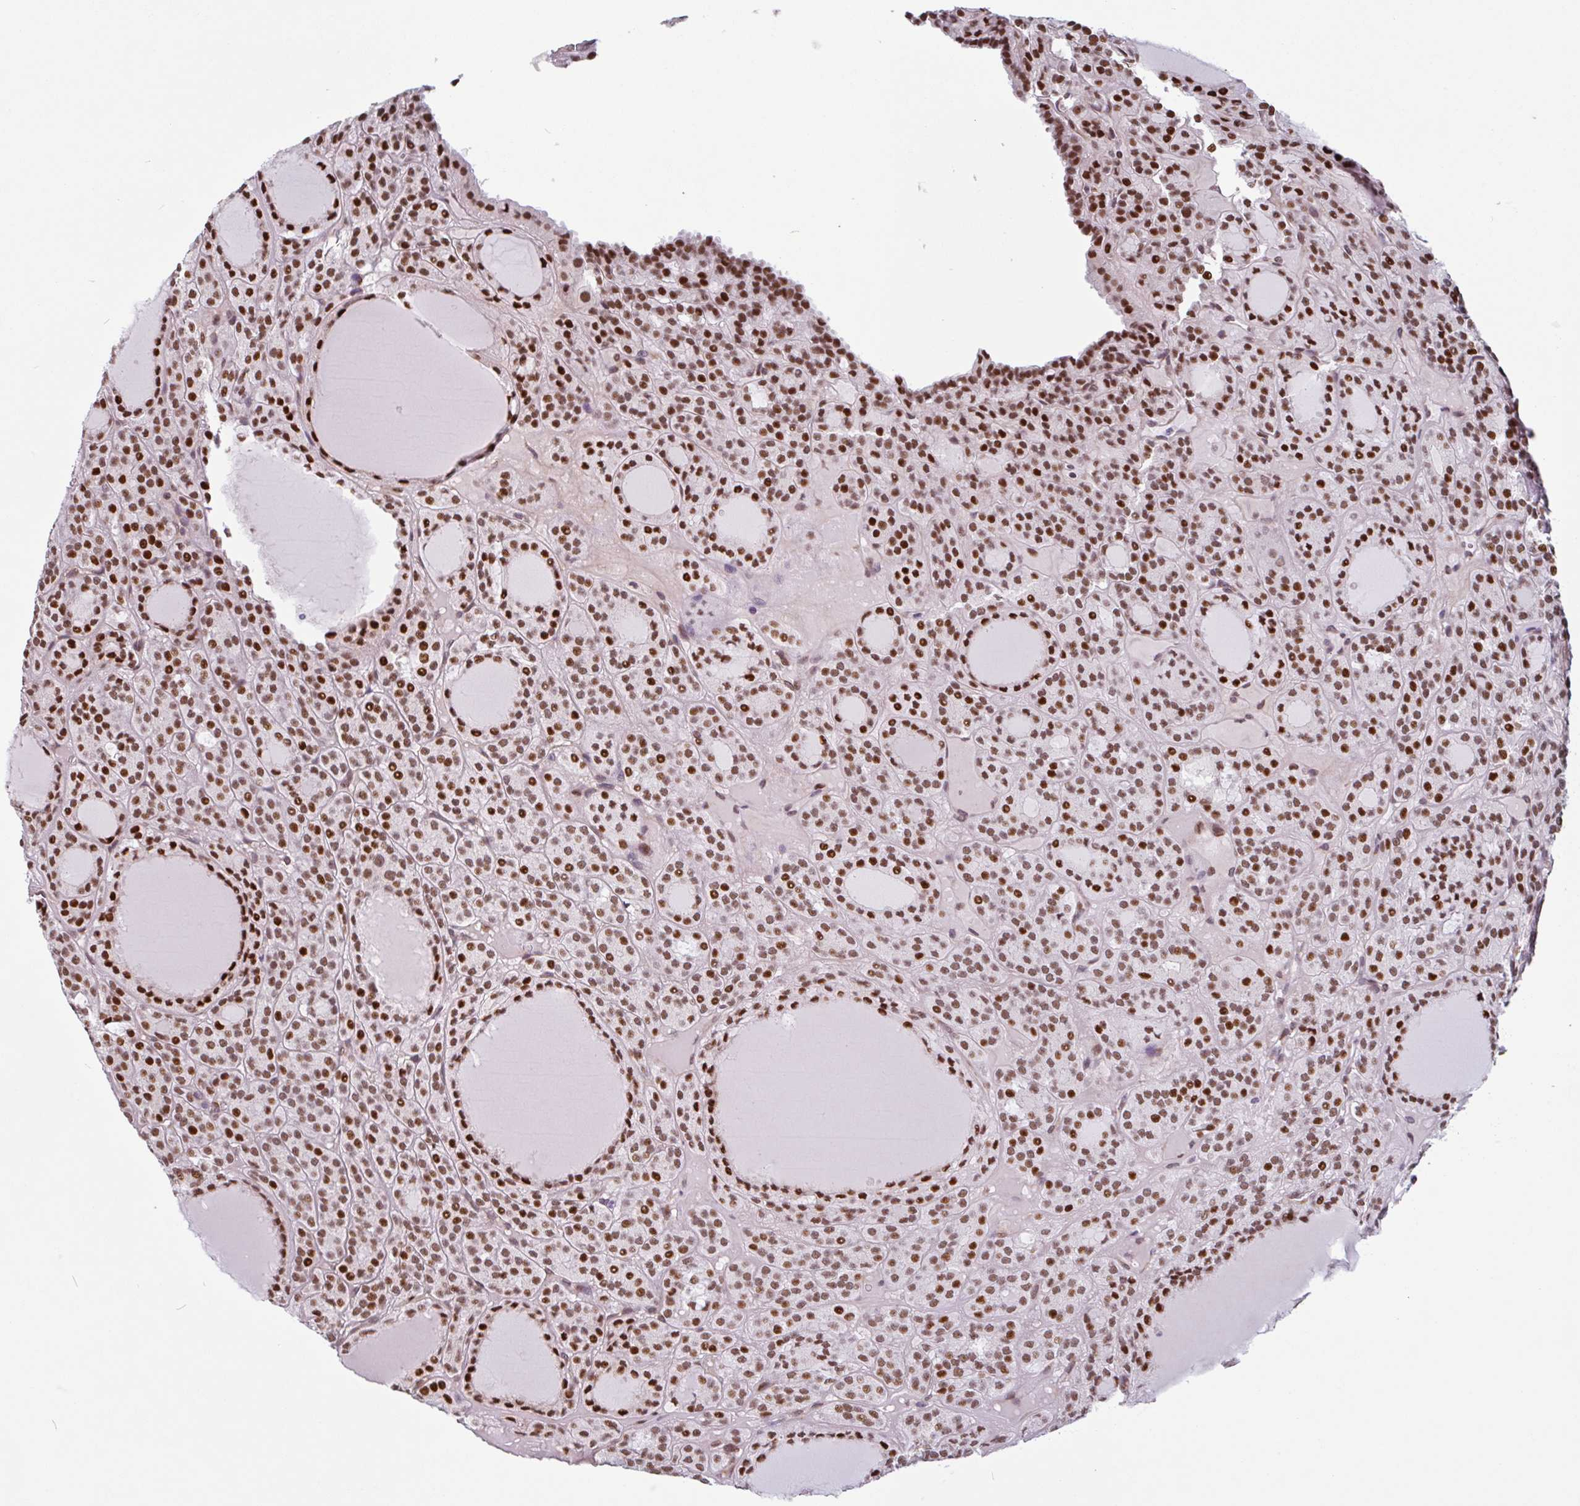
{"staining": {"intensity": "strong", "quantity": ">75%", "location": "nuclear"}, "tissue": "thyroid cancer", "cell_type": "Tumor cells", "image_type": "cancer", "snomed": [{"axis": "morphology", "description": "Follicular adenoma carcinoma, NOS"}, {"axis": "topography", "description": "Thyroid gland"}], "caption": "IHC of human thyroid cancer displays high levels of strong nuclear staining in approximately >75% of tumor cells.", "gene": "TMEM119", "patient": {"sex": "female", "age": 63}}